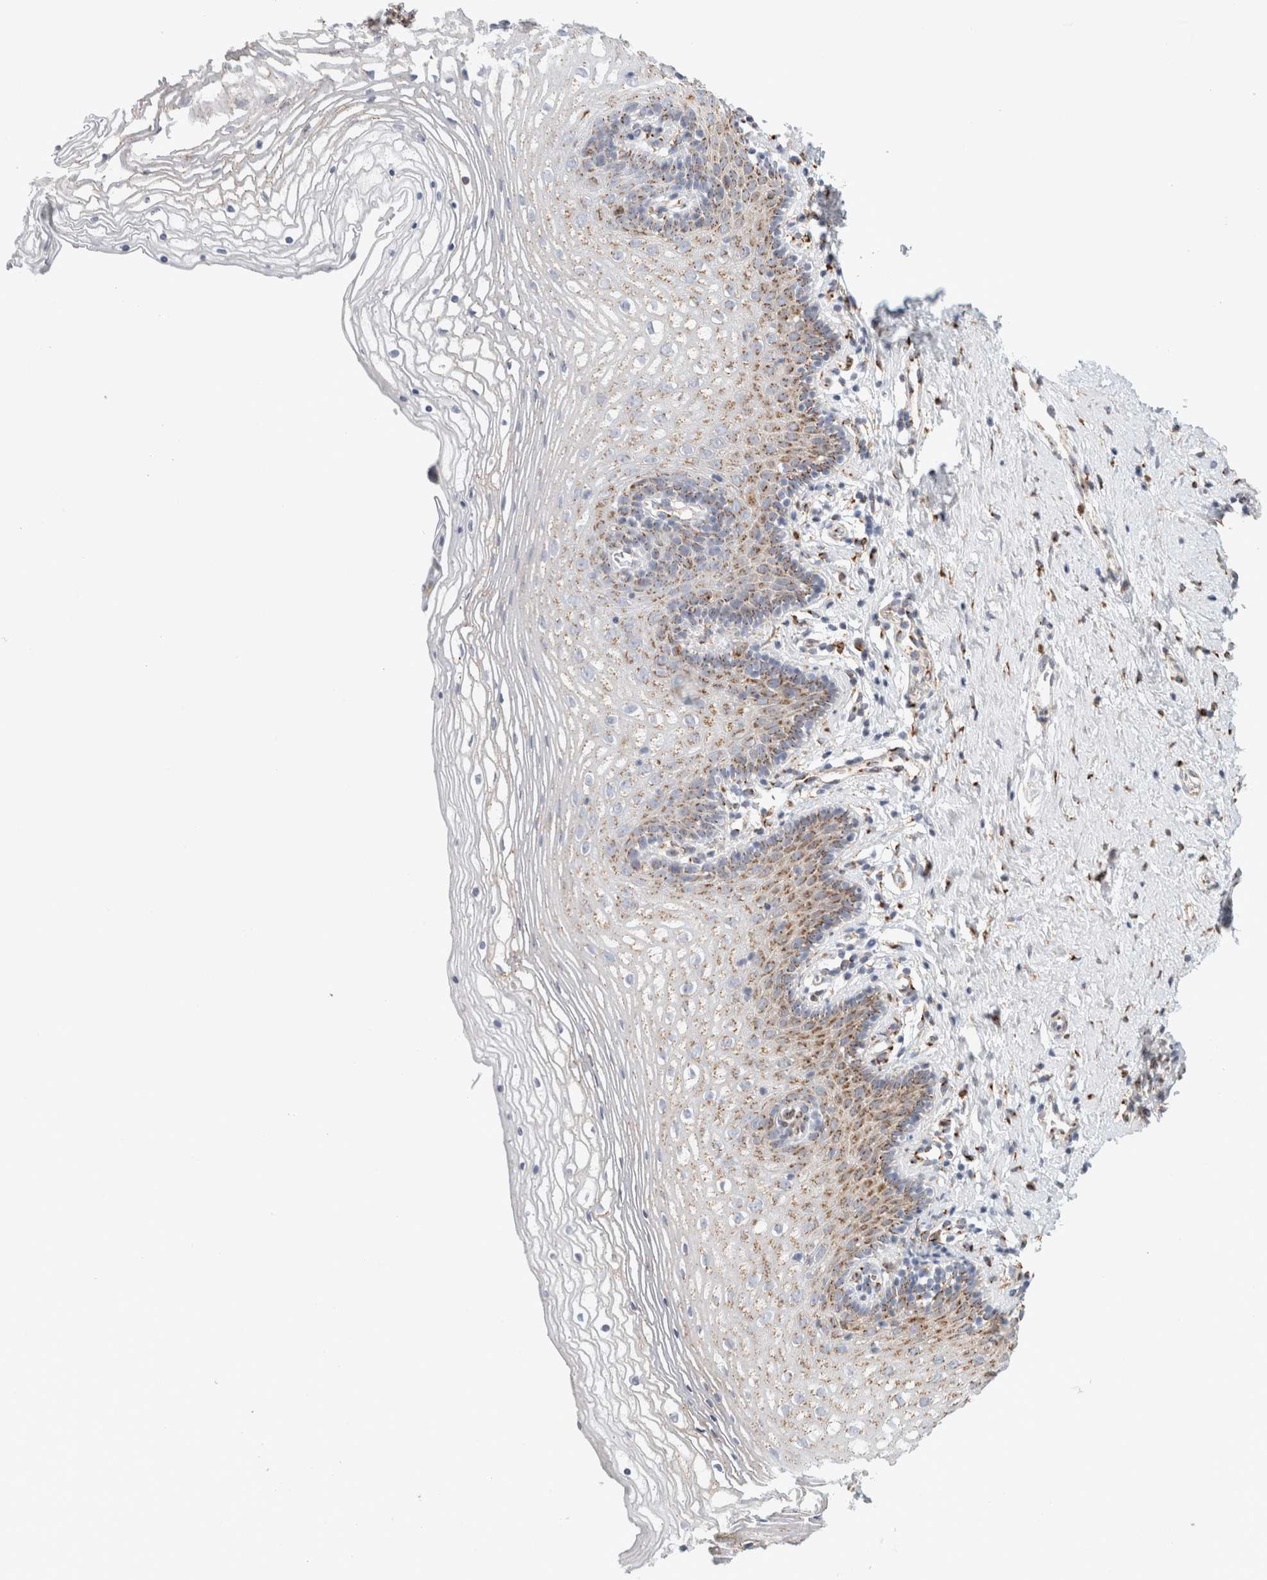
{"staining": {"intensity": "moderate", "quantity": "25%-75%", "location": "cytoplasmic/membranous"}, "tissue": "vagina", "cell_type": "Squamous epithelial cells", "image_type": "normal", "snomed": [{"axis": "morphology", "description": "Normal tissue, NOS"}, {"axis": "topography", "description": "Vagina"}], "caption": "A photomicrograph of vagina stained for a protein demonstrates moderate cytoplasmic/membranous brown staining in squamous epithelial cells.", "gene": "MCFD2", "patient": {"sex": "female", "age": 32}}